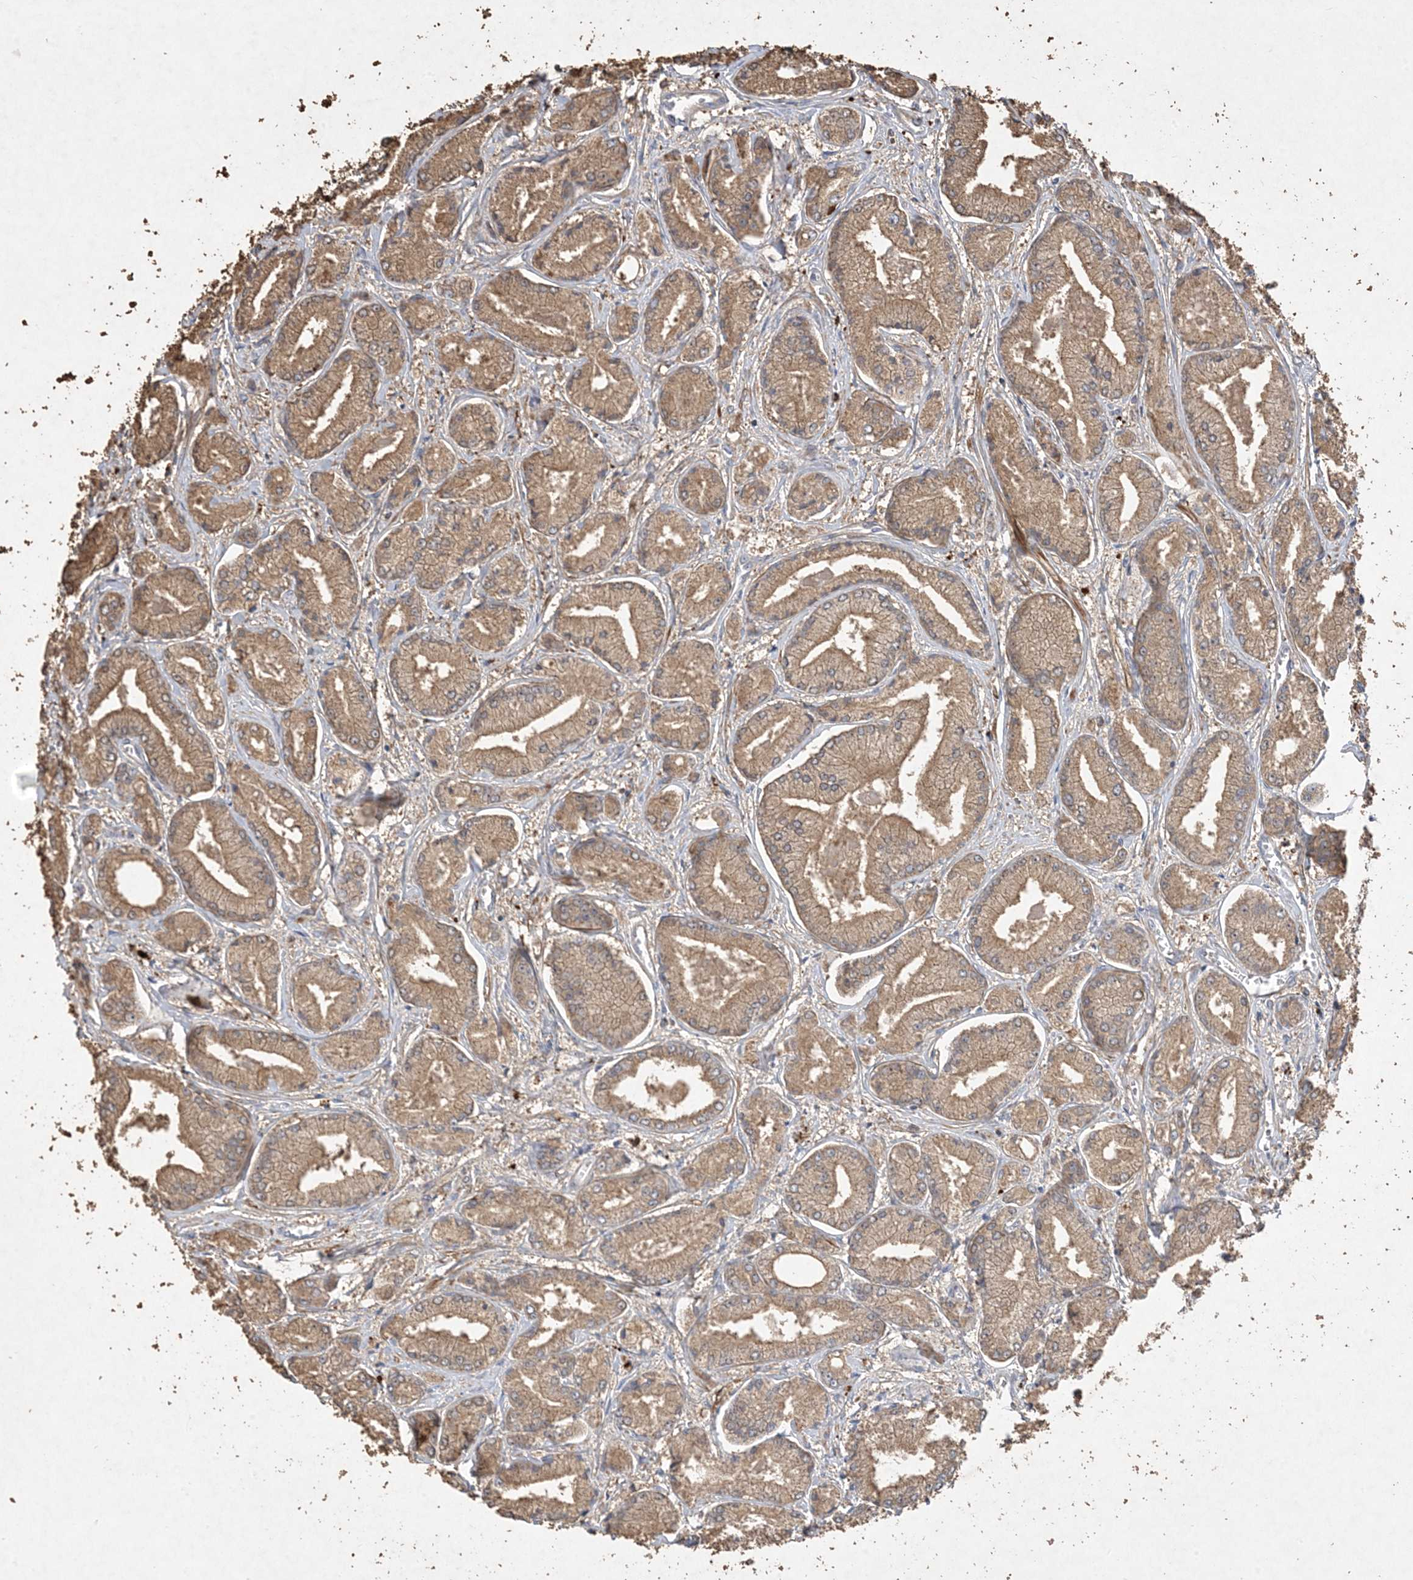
{"staining": {"intensity": "moderate", "quantity": ">75%", "location": "cytoplasmic/membranous"}, "tissue": "prostate cancer", "cell_type": "Tumor cells", "image_type": "cancer", "snomed": [{"axis": "morphology", "description": "Adenocarcinoma, Low grade"}, {"axis": "topography", "description": "Prostate"}], "caption": "Human adenocarcinoma (low-grade) (prostate) stained with a protein marker demonstrates moderate staining in tumor cells.", "gene": "MASP2", "patient": {"sex": "male", "age": 60}}